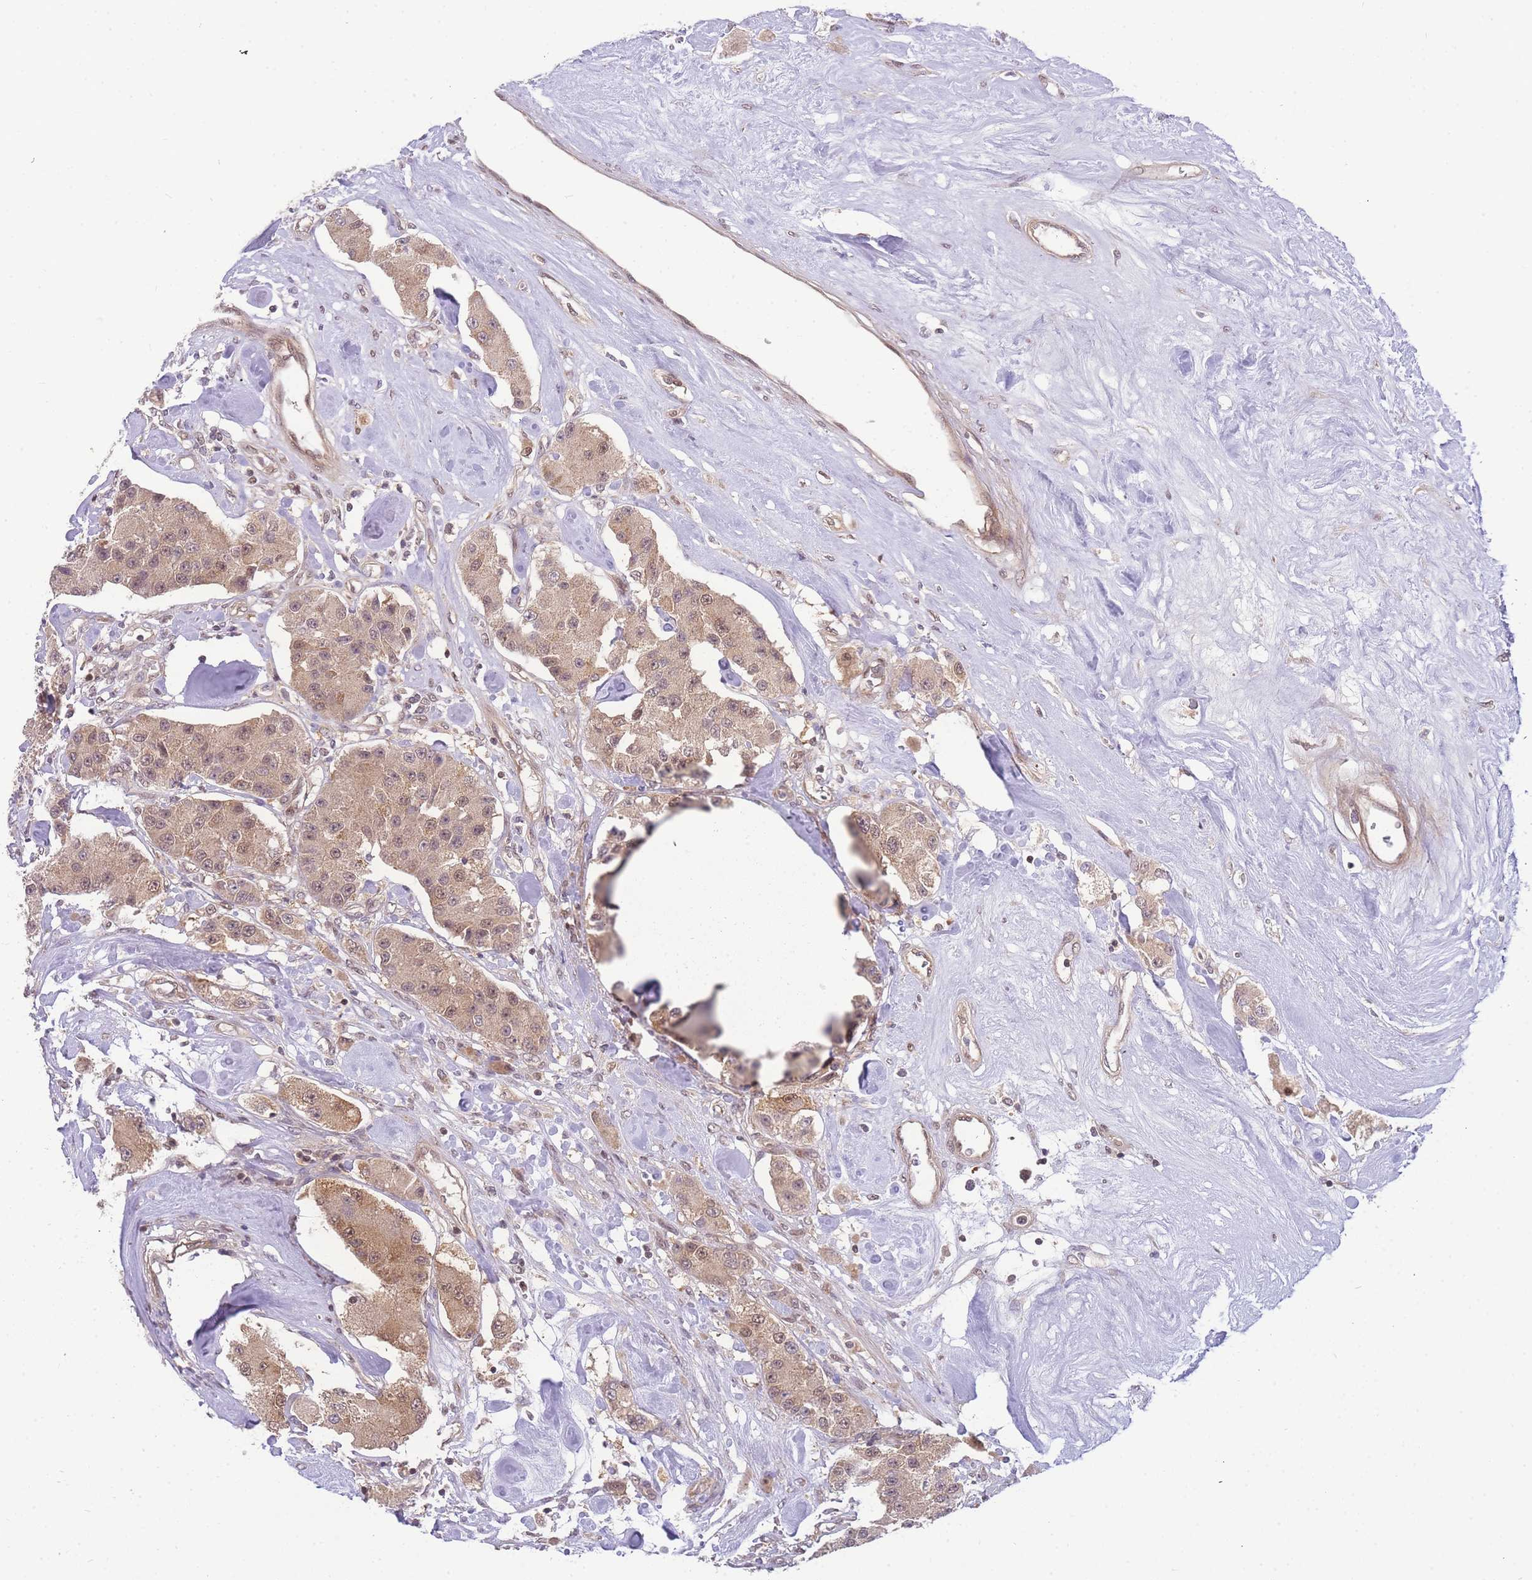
{"staining": {"intensity": "moderate", "quantity": ">75%", "location": "cytoplasmic/membranous,nuclear"}, "tissue": "carcinoid", "cell_type": "Tumor cells", "image_type": "cancer", "snomed": [{"axis": "morphology", "description": "Carcinoid, malignant, NOS"}, {"axis": "topography", "description": "Pancreas"}], "caption": "A high-resolution photomicrograph shows IHC staining of carcinoid, which displays moderate cytoplasmic/membranous and nuclear expression in approximately >75% of tumor cells. (DAB (3,3'-diaminobenzidine) = brown stain, brightfield microscopy at high magnification).", "gene": "KIAA1191", "patient": {"sex": "male", "age": 41}}